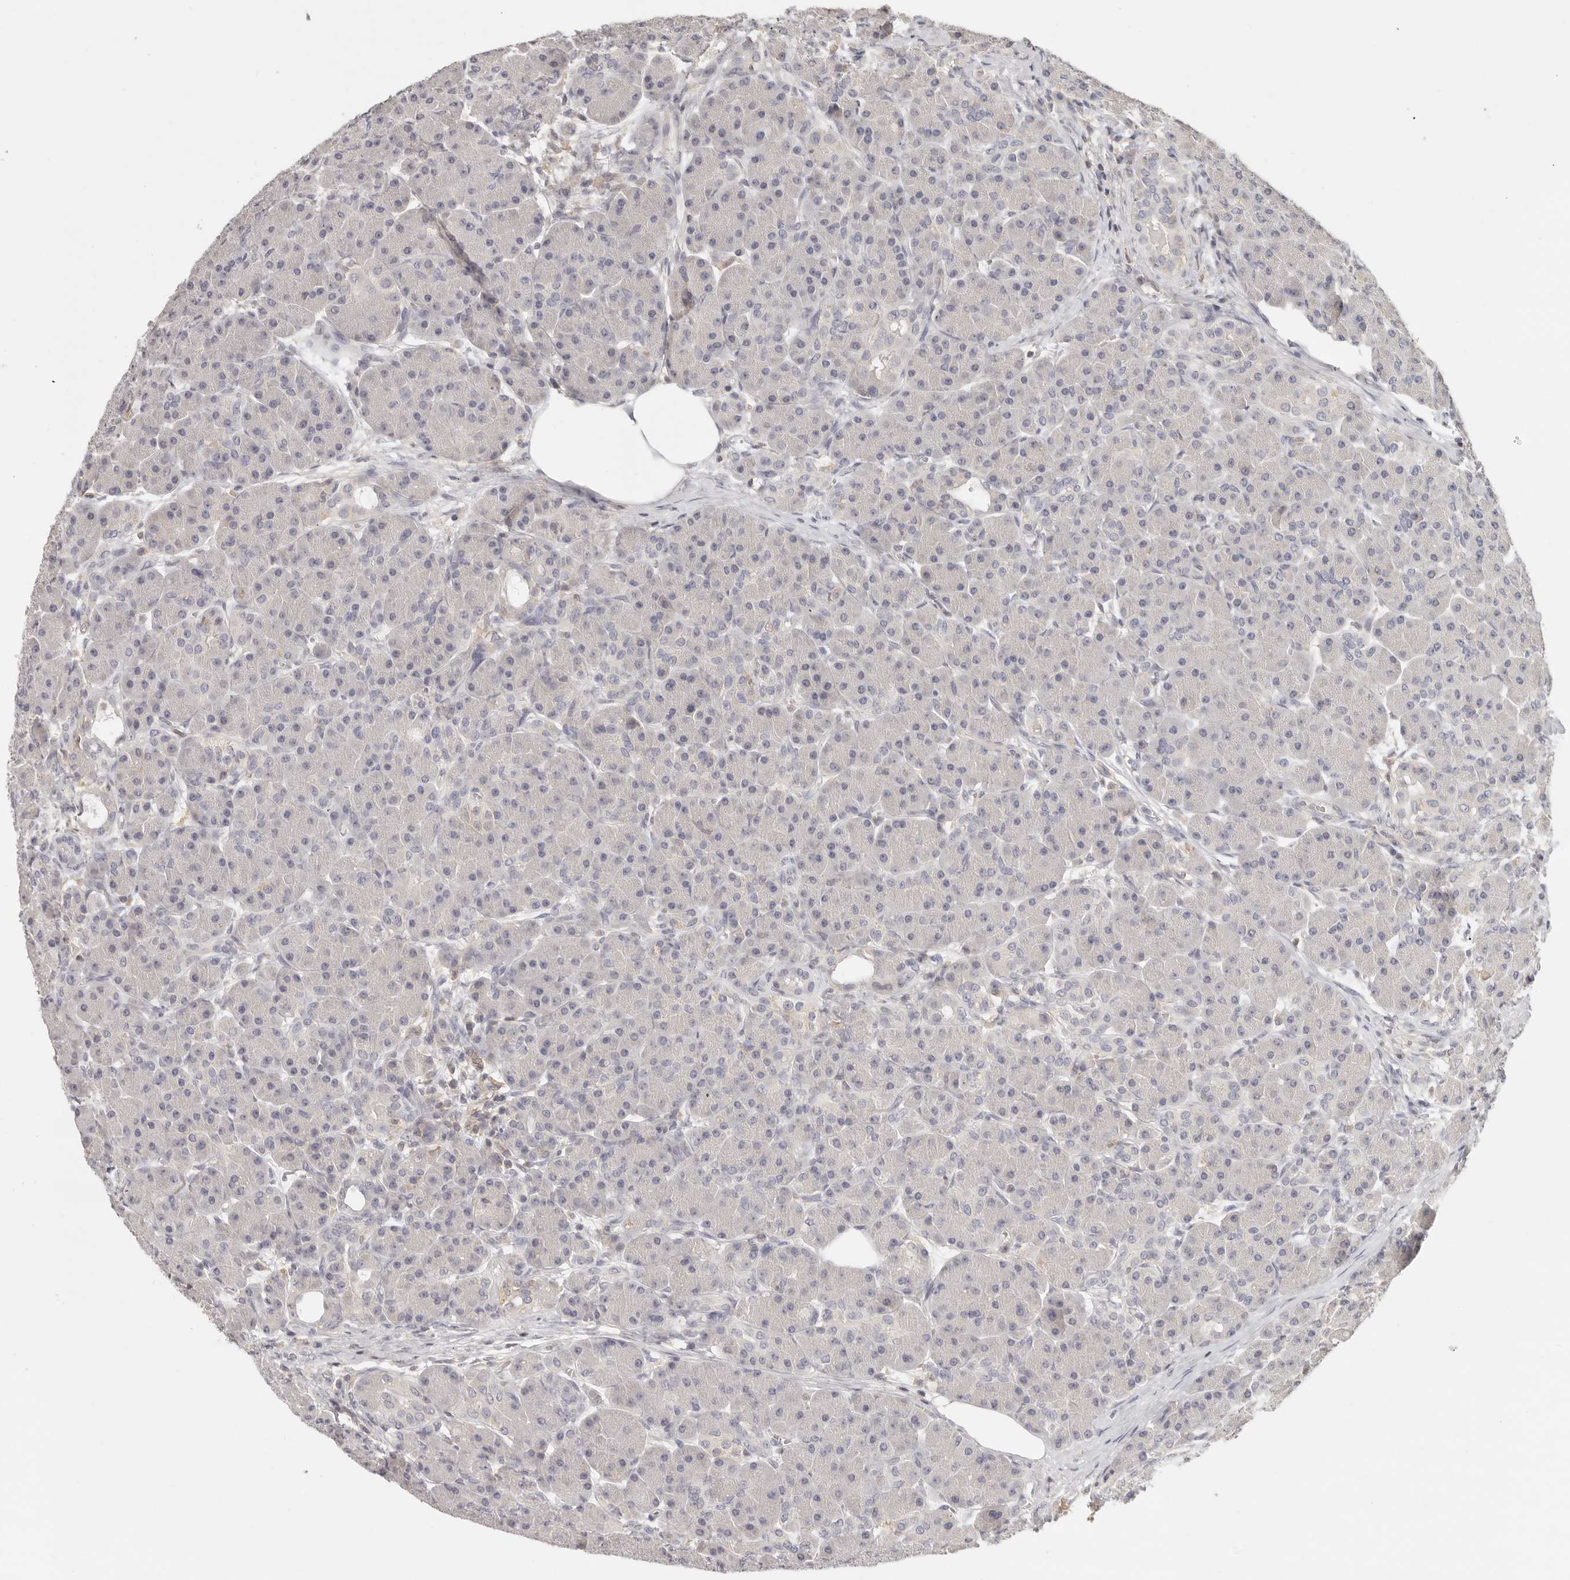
{"staining": {"intensity": "negative", "quantity": "none", "location": "none"}, "tissue": "pancreas", "cell_type": "Exocrine glandular cells", "image_type": "normal", "snomed": [{"axis": "morphology", "description": "Normal tissue, NOS"}, {"axis": "topography", "description": "Pancreas"}], "caption": "This is an immunohistochemistry (IHC) micrograph of benign pancreas. There is no positivity in exocrine glandular cells.", "gene": "CSK", "patient": {"sex": "male", "age": 63}}